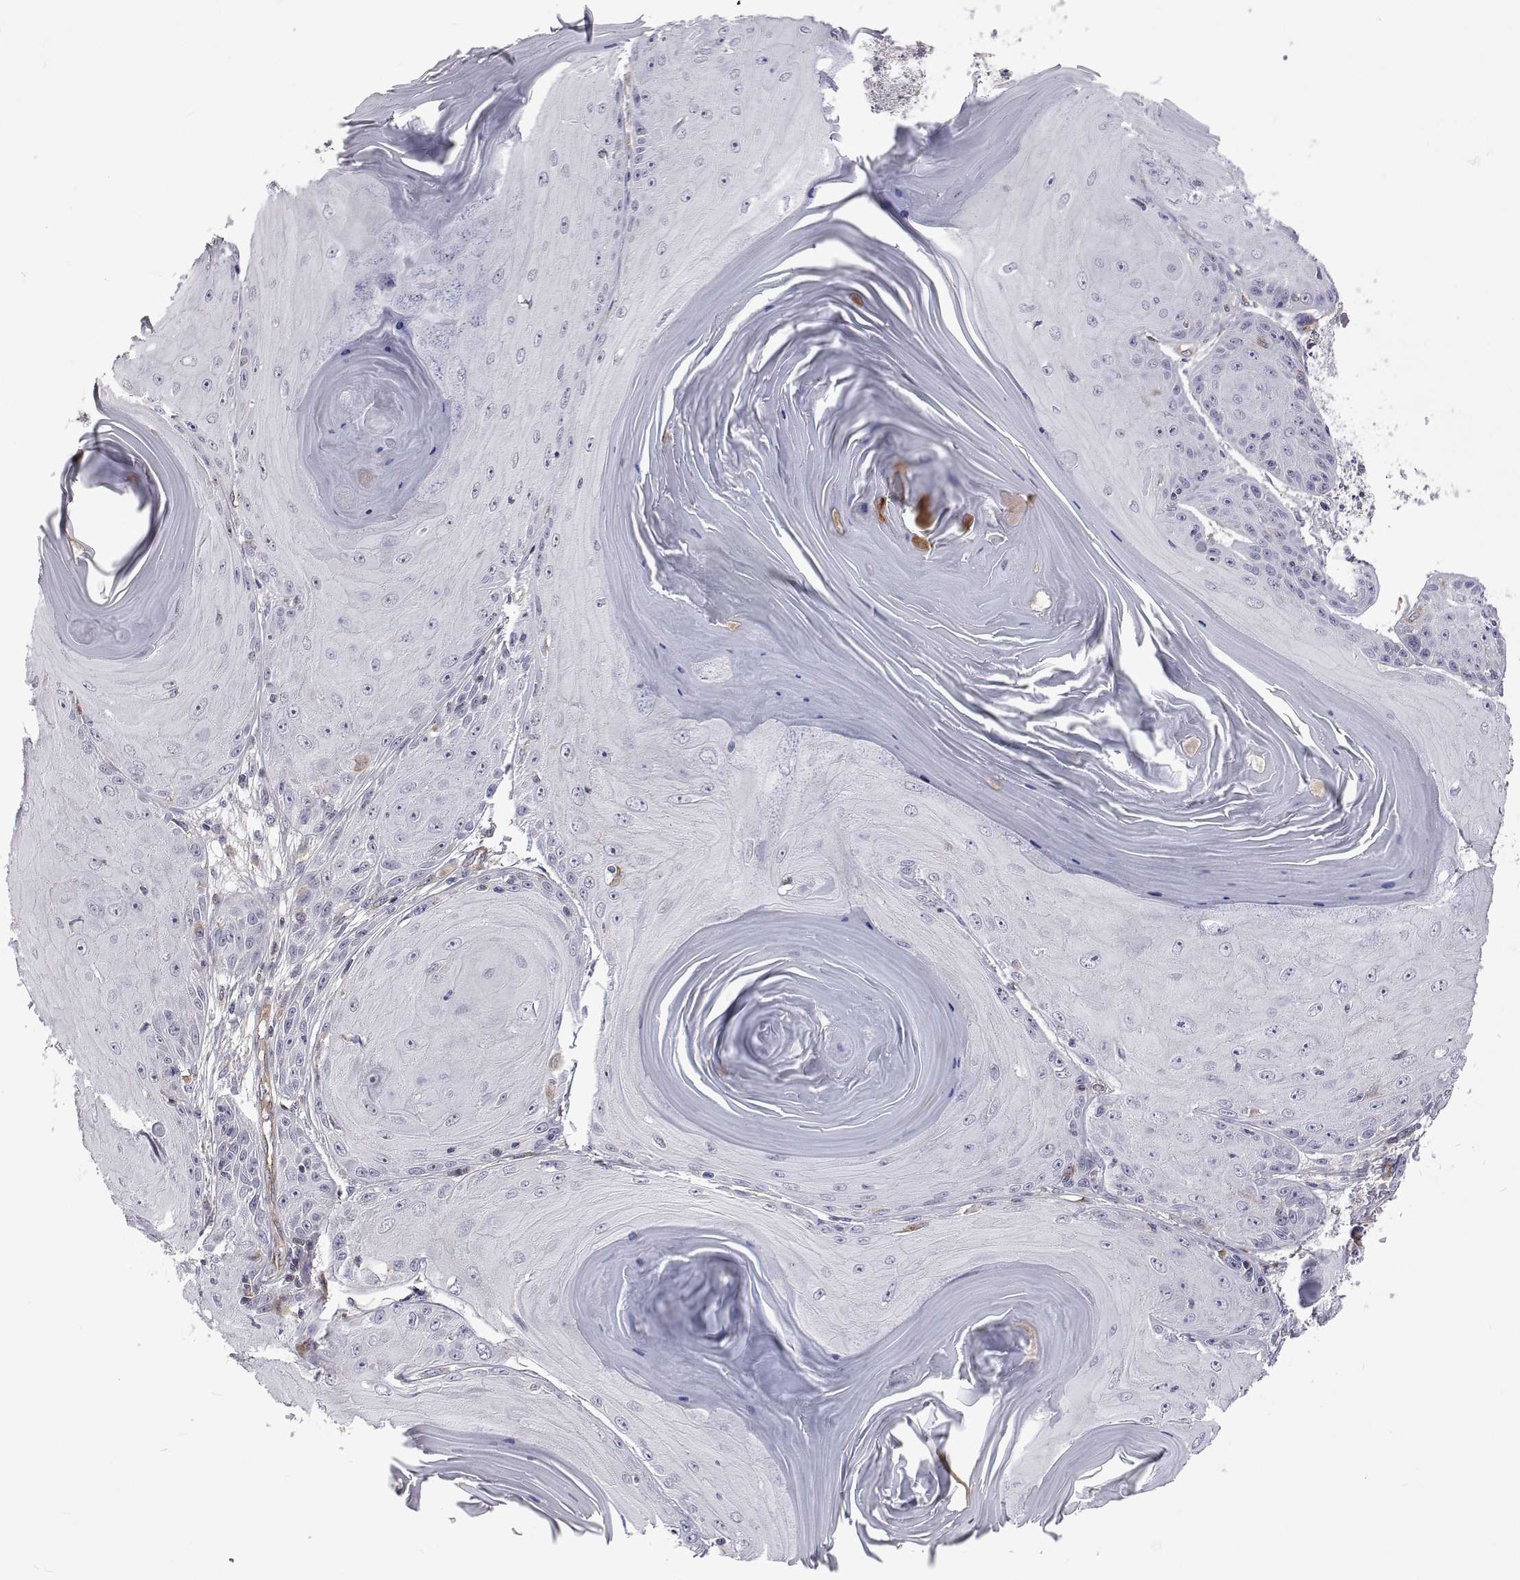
{"staining": {"intensity": "negative", "quantity": "none", "location": "none"}, "tissue": "skin cancer", "cell_type": "Tumor cells", "image_type": "cancer", "snomed": [{"axis": "morphology", "description": "Squamous cell carcinoma, NOS"}, {"axis": "topography", "description": "Skin"}, {"axis": "topography", "description": "Vulva"}], "caption": "Skin cancer (squamous cell carcinoma) stained for a protein using IHC demonstrates no expression tumor cells.", "gene": "TCF15", "patient": {"sex": "female", "age": 85}}